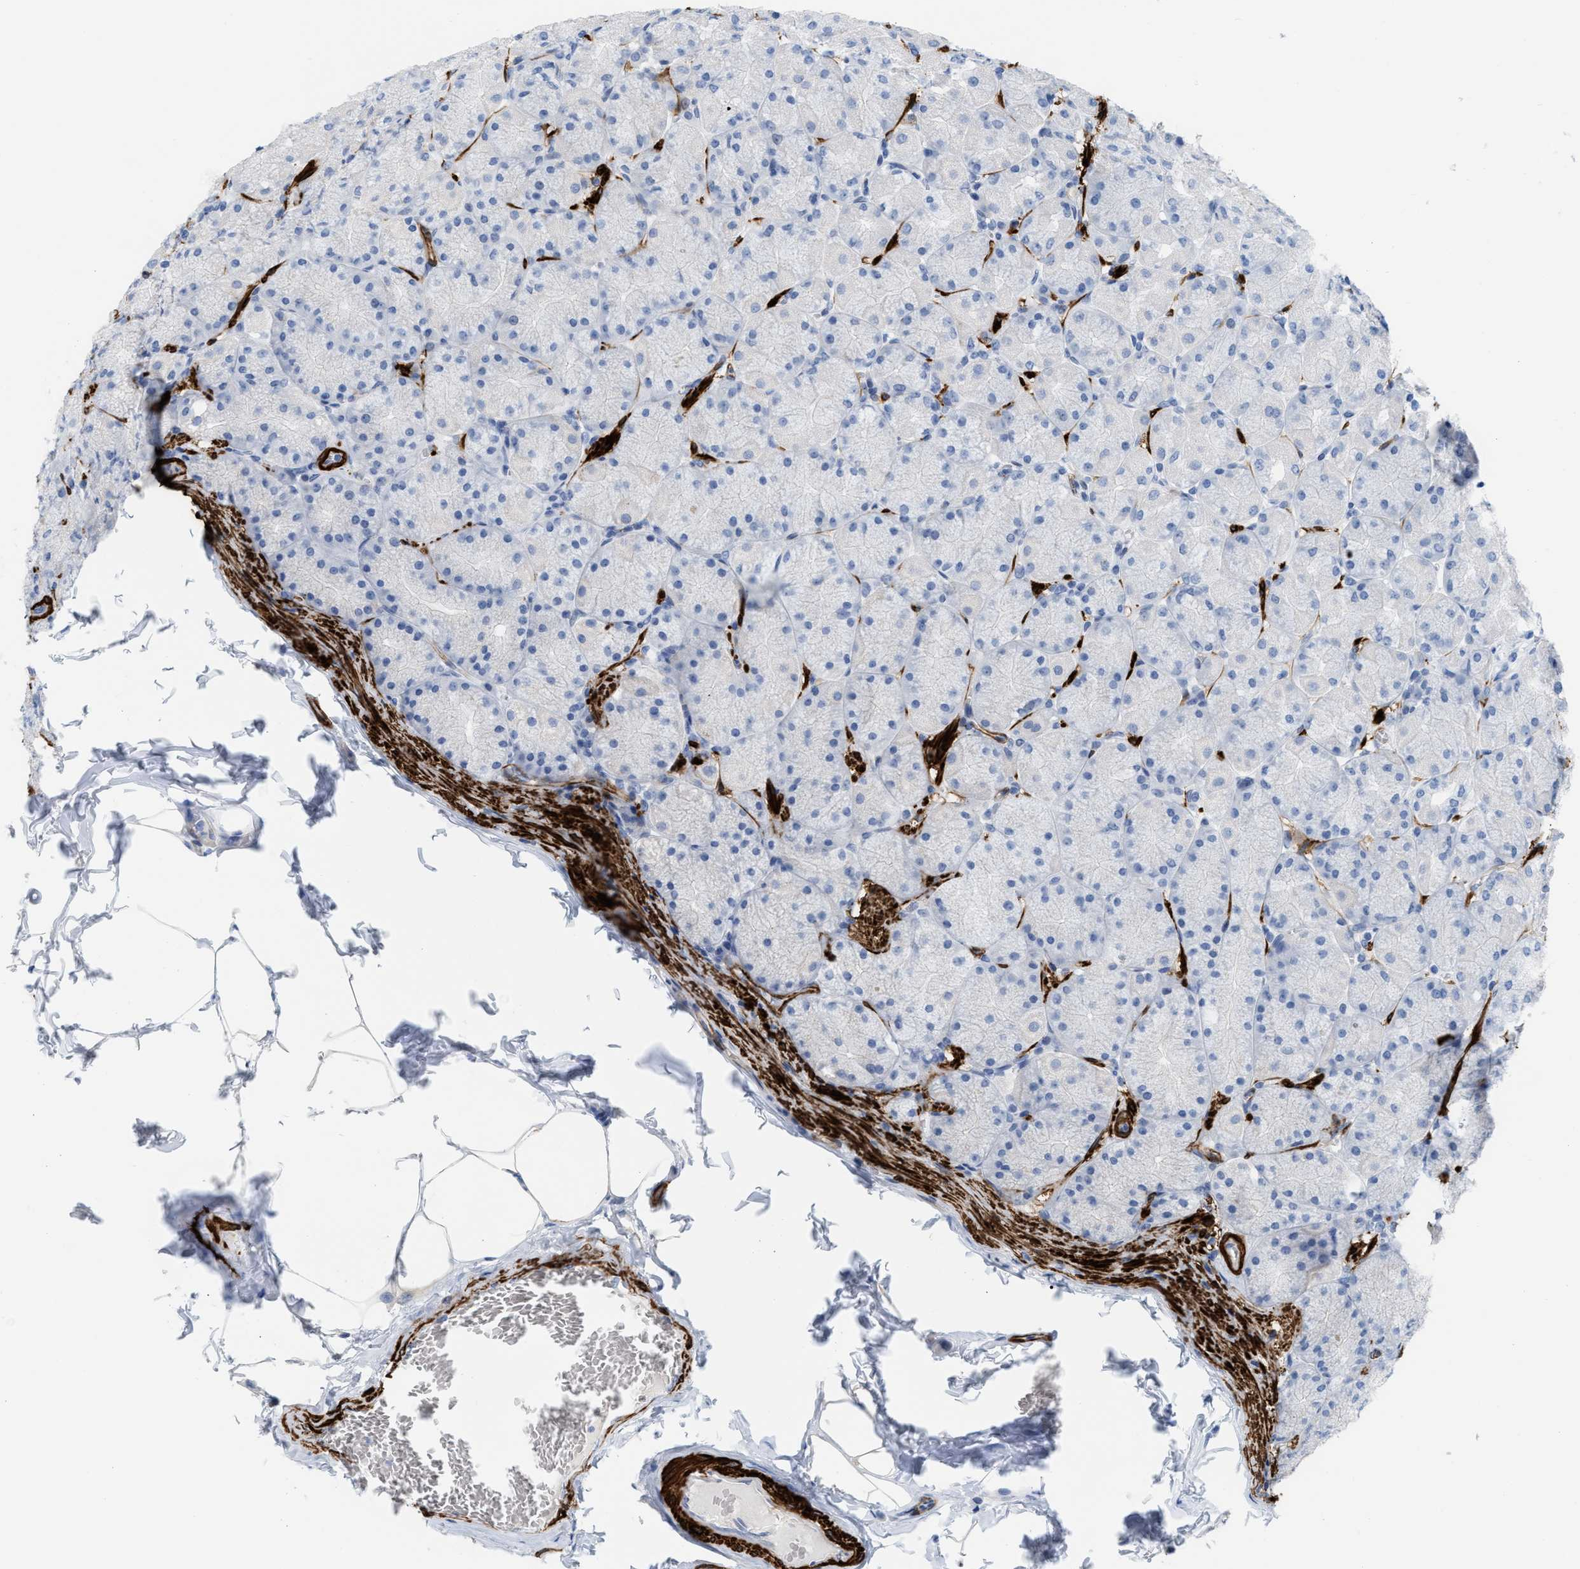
{"staining": {"intensity": "negative", "quantity": "none", "location": "none"}, "tissue": "stomach", "cell_type": "Glandular cells", "image_type": "normal", "snomed": [{"axis": "morphology", "description": "Normal tissue, NOS"}, {"axis": "topography", "description": "Stomach, upper"}], "caption": "Immunohistochemistry (IHC) micrograph of unremarkable stomach: stomach stained with DAB shows no significant protein staining in glandular cells.", "gene": "TAGLN", "patient": {"sex": "female", "age": 56}}